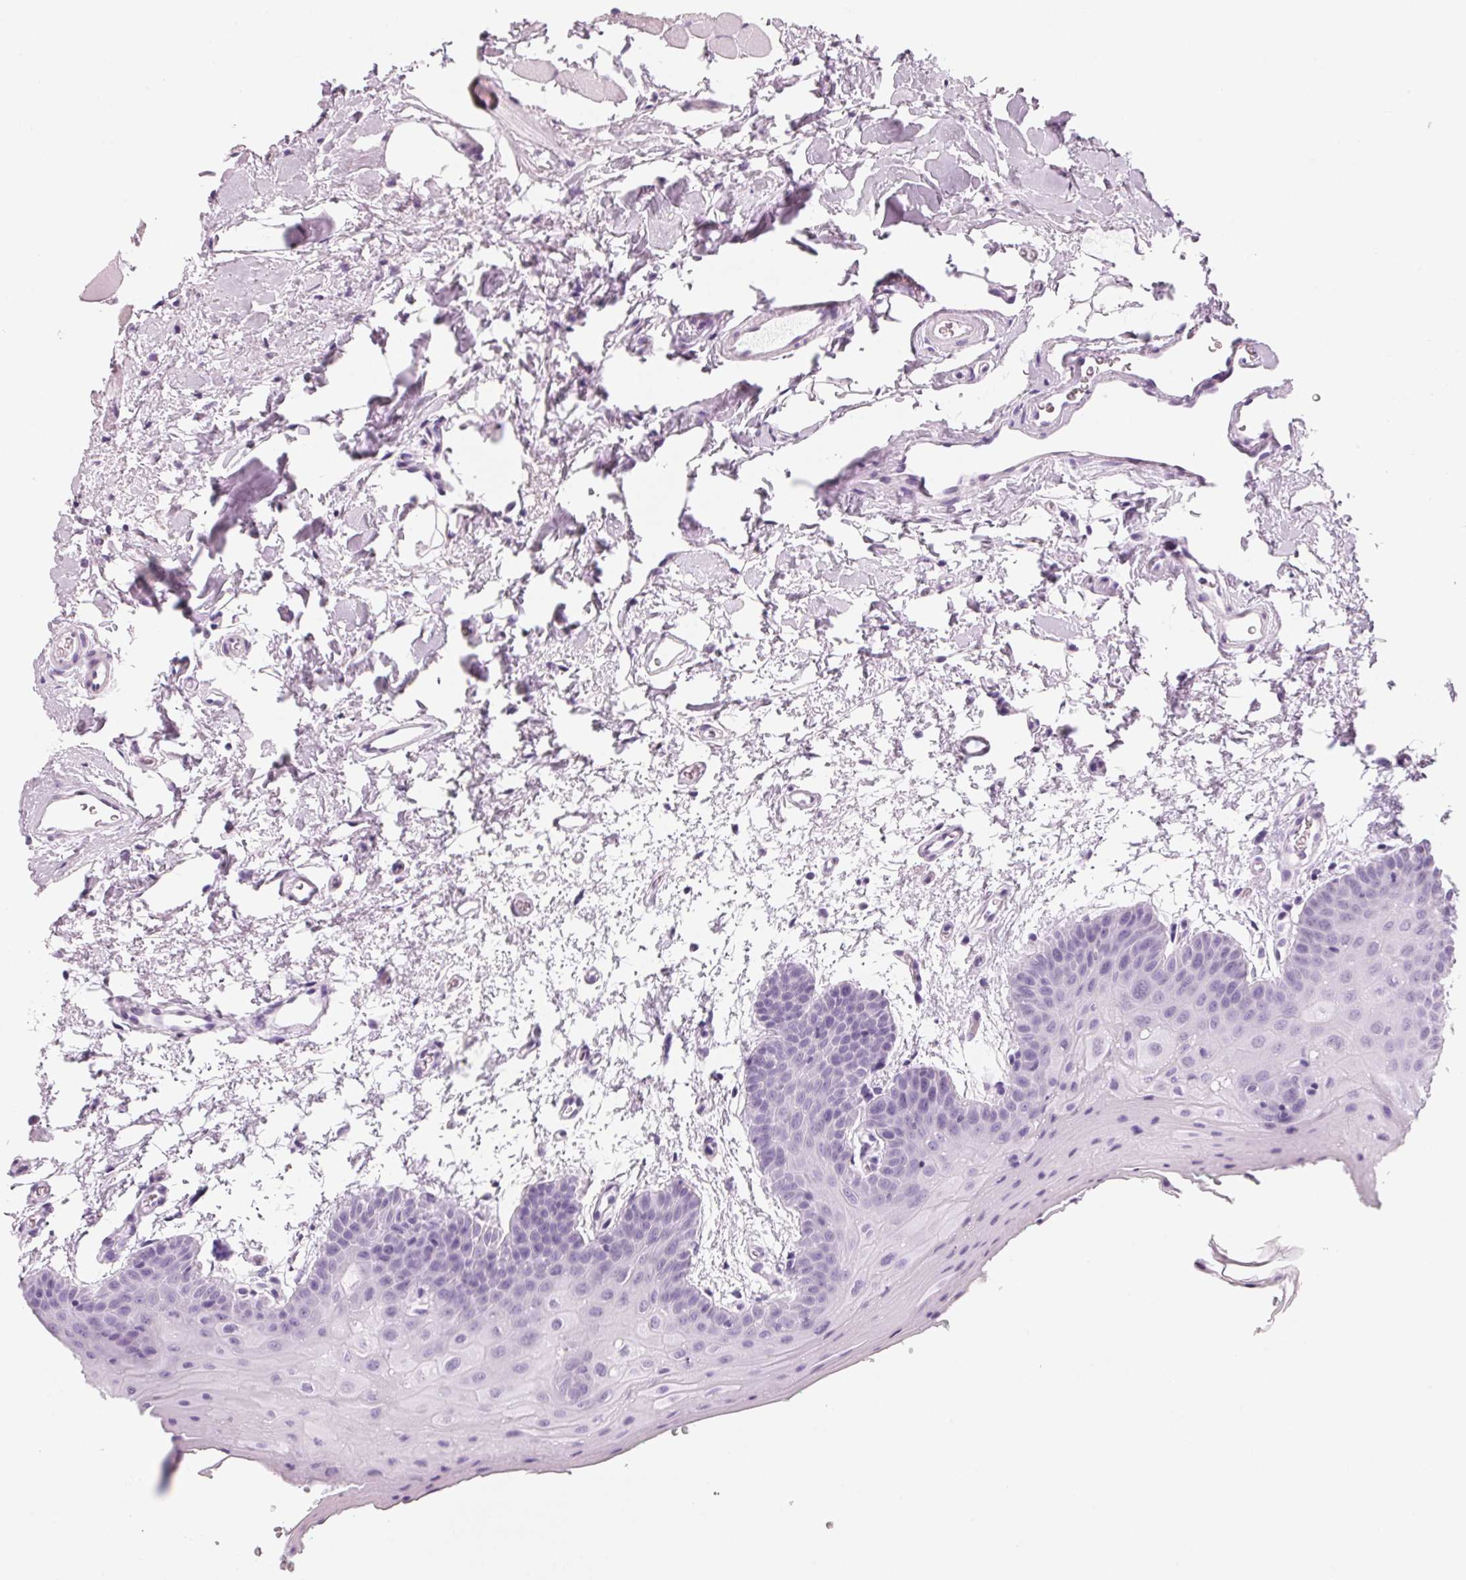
{"staining": {"intensity": "moderate", "quantity": "25%-75%", "location": "nuclear"}, "tissue": "oral mucosa", "cell_type": "Squamous epithelial cells", "image_type": "normal", "snomed": [{"axis": "morphology", "description": "Normal tissue, NOS"}, {"axis": "morphology", "description": "Squamous cell carcinoma, NOS"}, {"axis": "topography", "description": "Oral tissue"}, {"axis": "topography", "description": "Head-Neck"}], "caption": "Oral mucosa stained with DAB immunohistochemistry (IHC) demonstrates medium levels of moderate nuclear expression in approximately 25%-75% of squamous epithelial cells. (DAB = brown stain, brightfield microscopy at high magnification).", "gene": "DNTTIP2", "patient": {"sex": "female", "age": 50}}